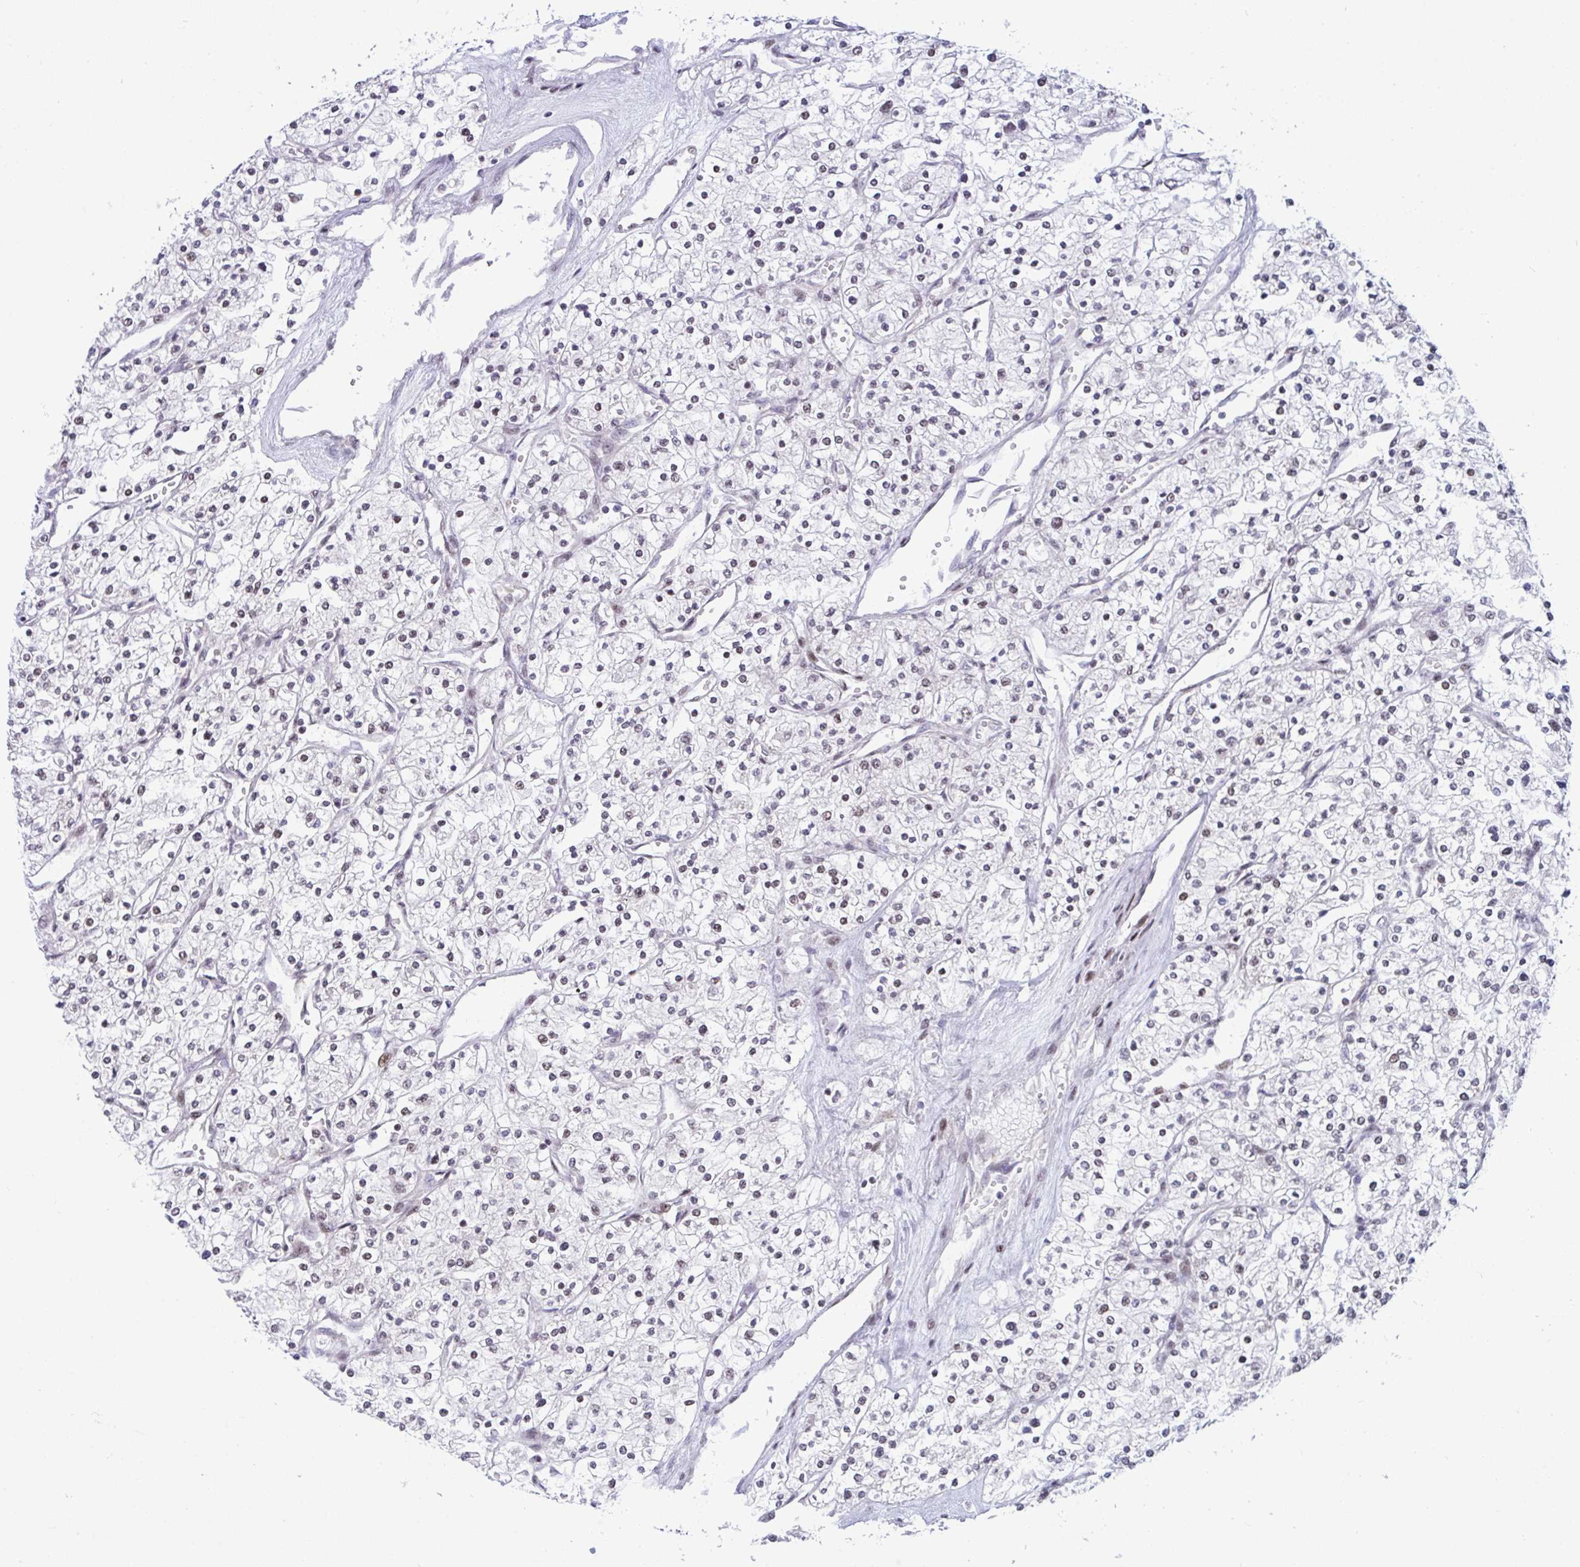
{"staining": {"intensity": "weak", "quantity": "<25%", "location": "nuclear"}, "tissue": "renal cancer", "cell_type": "Tumor cells", "image_type": "cancer", "snomed": [{"axis": "morphology", "description": "Adenocarcinoma, NOS"}, {"axis": "topography", "description": "Kidney"}], "caption": "There is no significant staining in tumor cells of renal cancer (adenocarcinoma). (Brightfield microscopy of DAB IHC at high magnification).", "gene": "WBP11", "patient": {"sex": "male", "age": 80}}